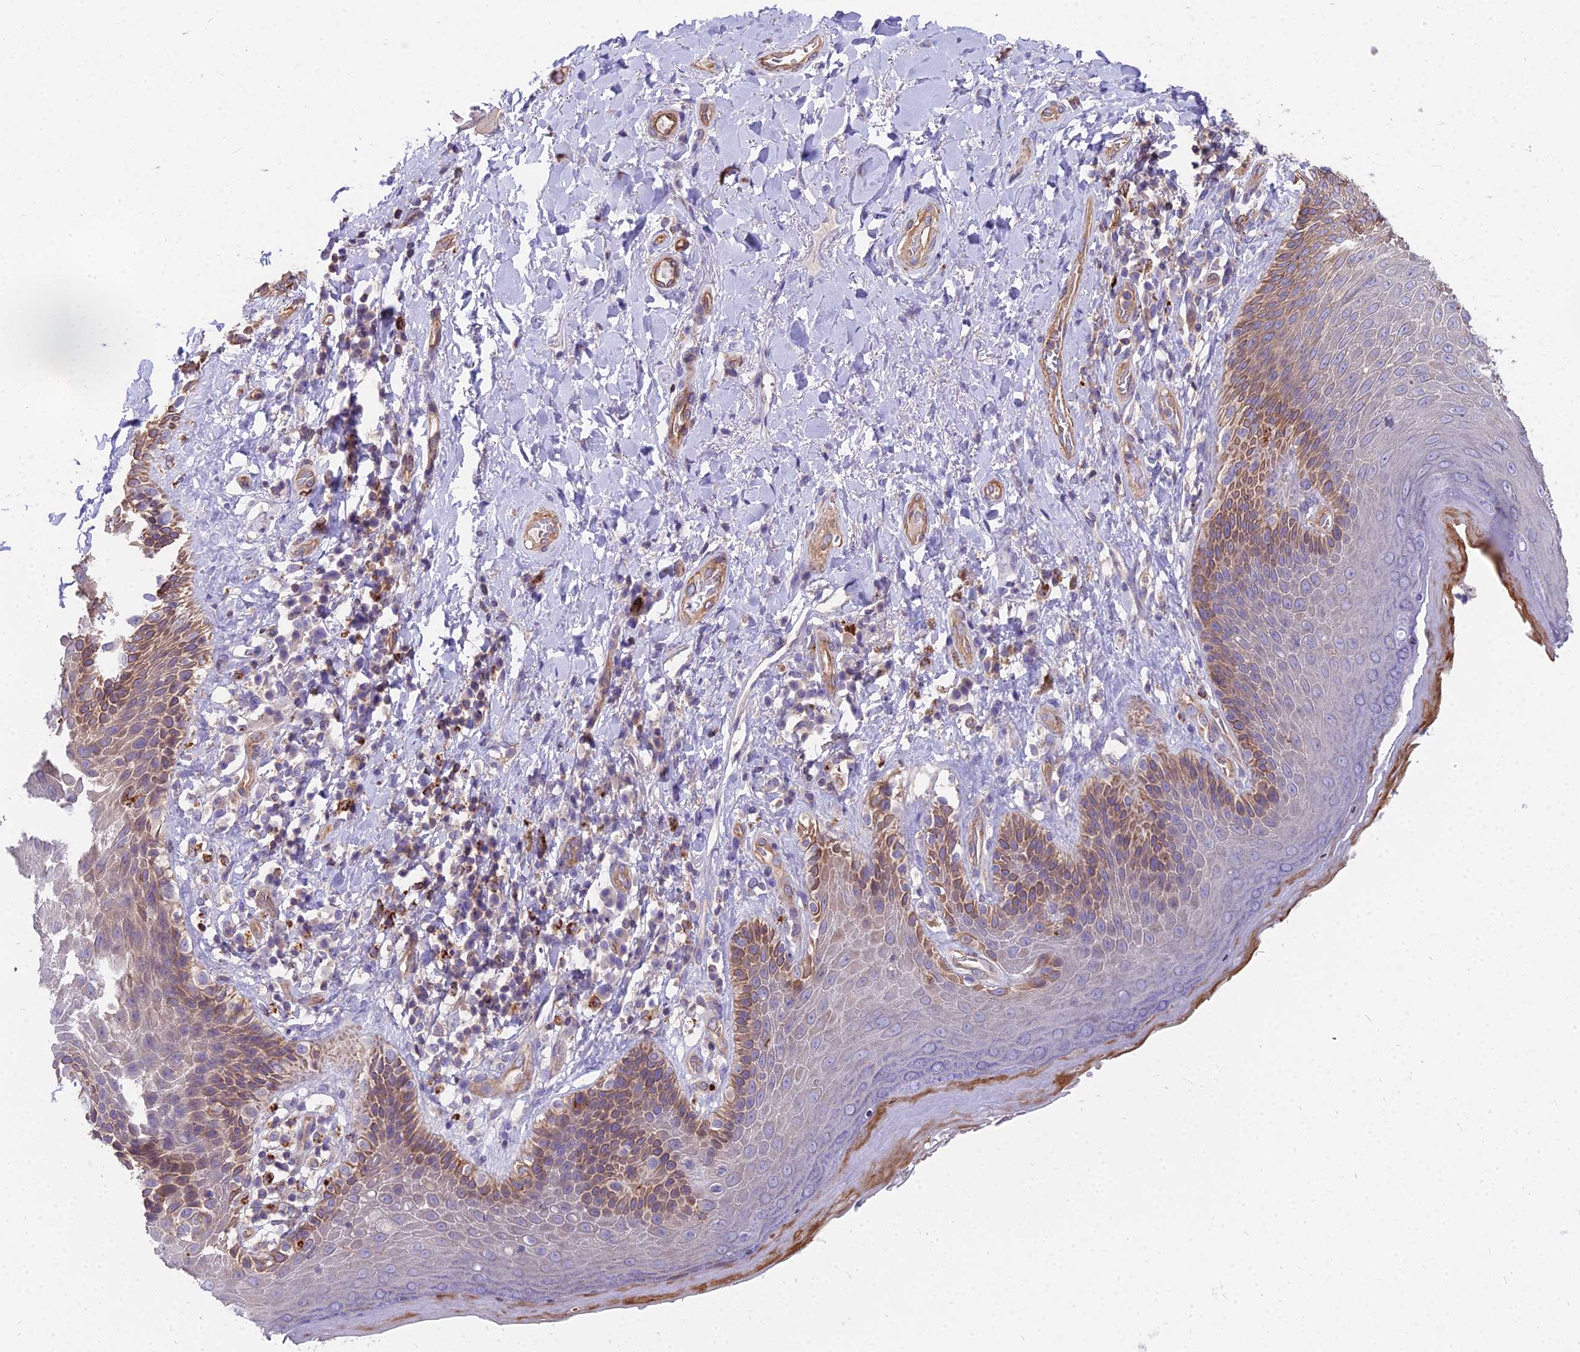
{"staining": {"intensity": "moderate", "quantity": "25%-75%", "location": "cytoplasmic/membranous"}, "tissue": "skin", "cell_type": "Epidermal cells", "image_type": "normal", "snomed": [{"axis": "morphology", "description": "Normal tissue, NOS"}, {"axis": "topography", "description": "Anal"}], "caption": "Unremarkable skin reveals moderate cytoplasmic/membranous positivity in approximately 25%-75% of epidermal cells The staining was performed using DAB to visualize the protein expression in brown, while the nuclei were stained in blue with hematoxylin (Magnification: 20x)..", "gene": "HLA", "patient": {"sex": "female", "age": 89}}